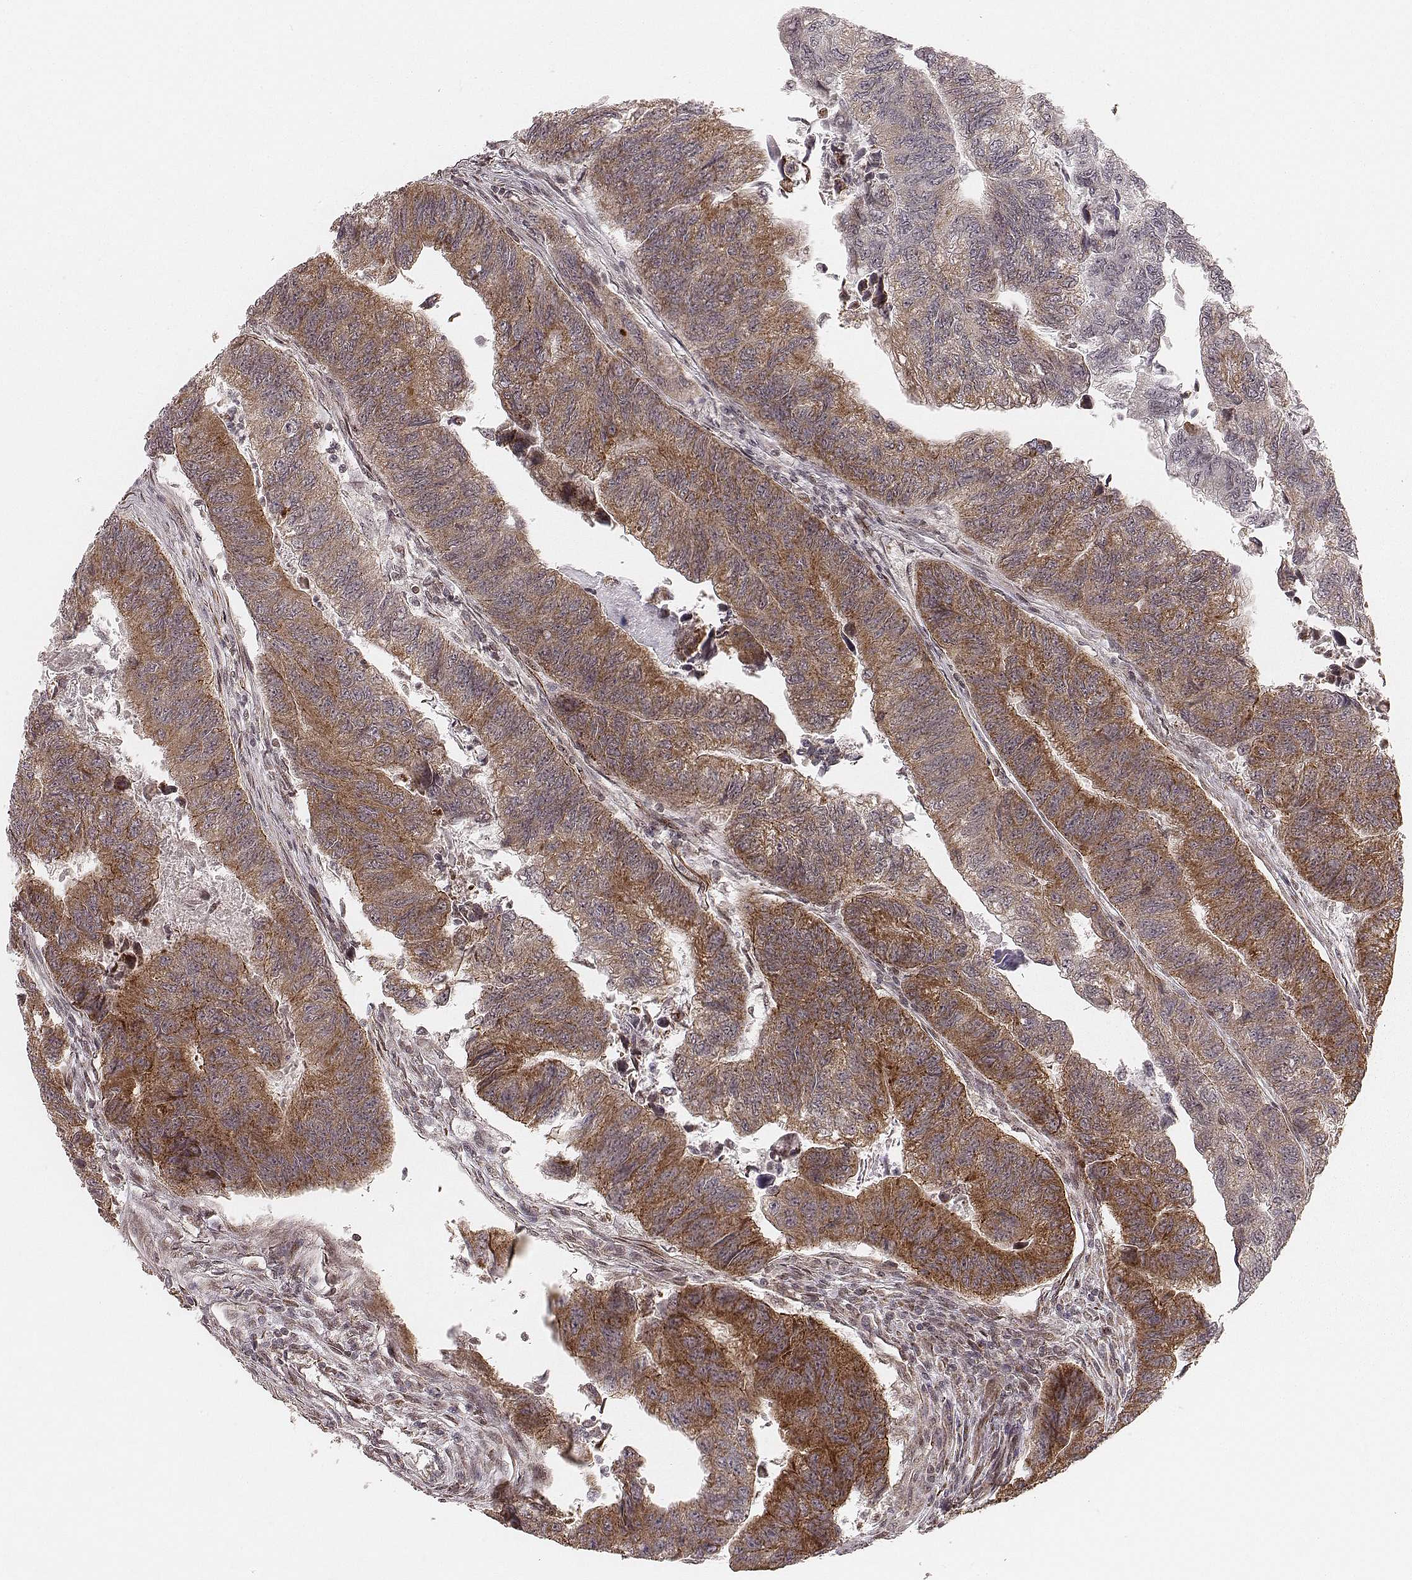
{"staining": {"intensity": "moderate", "quantity": ">75%", "location": "cytoplasmic/membranous"}, "tissue": "colorectal cancer", "cell_type": "Tumor cells", "image_type": "cancer", "snomed": [{"axis": "morphology", "description": "Adenocarcinoma, NOS"}, {"axis": "topography", "description": "Colon"}], "caption": "An image of human adenocarcinoma (colorectal) stained for a protein displays moderate cytoplasmic/membranous brown staining in tumor cells. The staining was performed using DAB, with brown indicating positive protein expression. Nuclei are stained blue with hematoxylin.", "gene": "NDUFA7", "patient": {"sex": "female", "age": 65}}